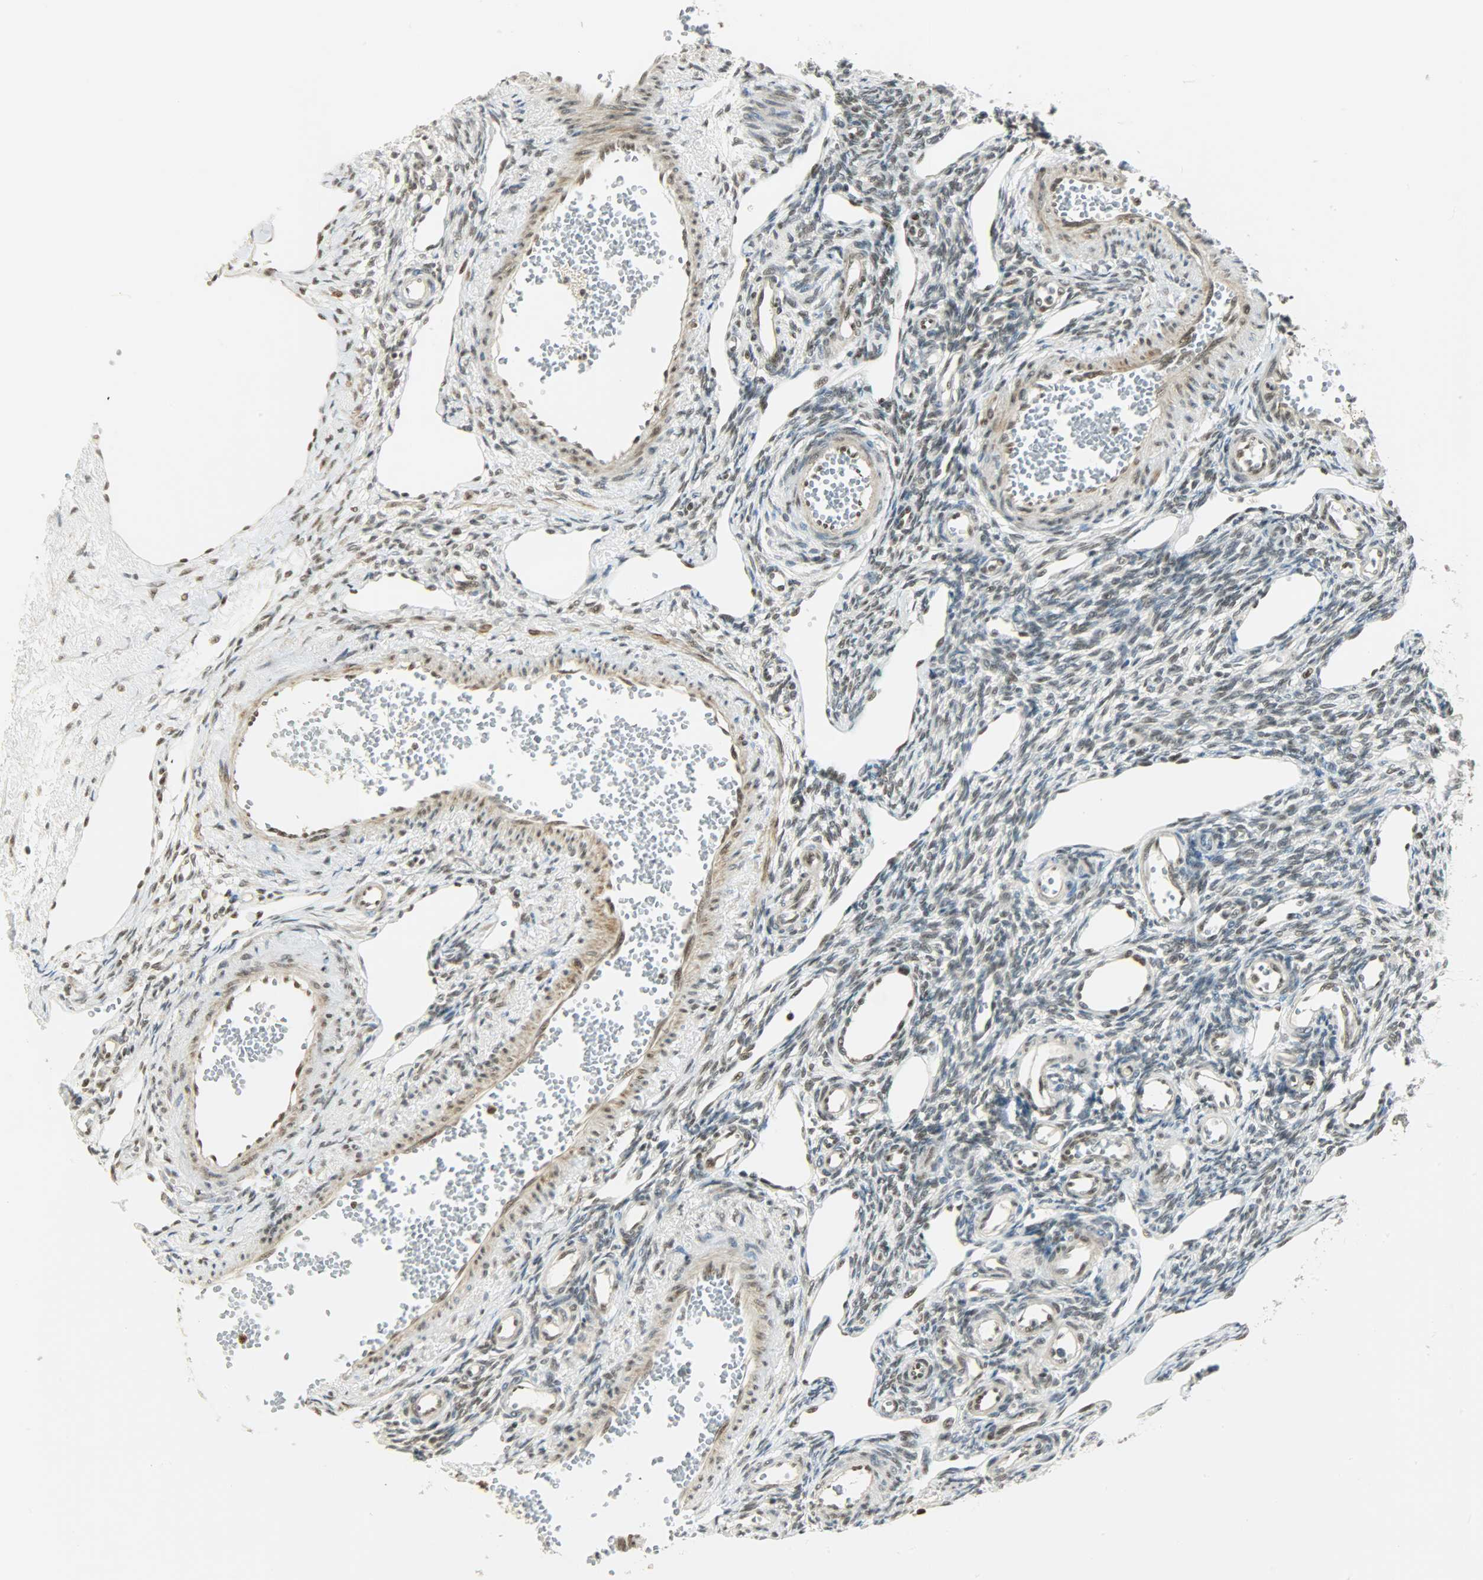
{"staining": {"intensity": "moderate", "quantity": ">75%", "location": "nuclear"}, "tissue": "ovary", "cell_type": "Ovarian stroma cells", "image_type": "normal", "snomed": [{"axis": "morphology", "description": "Normal tissue, NOS"}, {"axis": "topography", "description": "Ovary"}], "caption": "Brown immunohistochemical staining in benign human ovary displays moderate nuclear staining in approximately >75% of ovarian stroma cells. (DAB (3,3'-diaminobenzidine) IHC, brown staining for protein, blue staining for nuclei).", "gene": "SUGP1", "patient": {"sex": "female", "age": 33}}